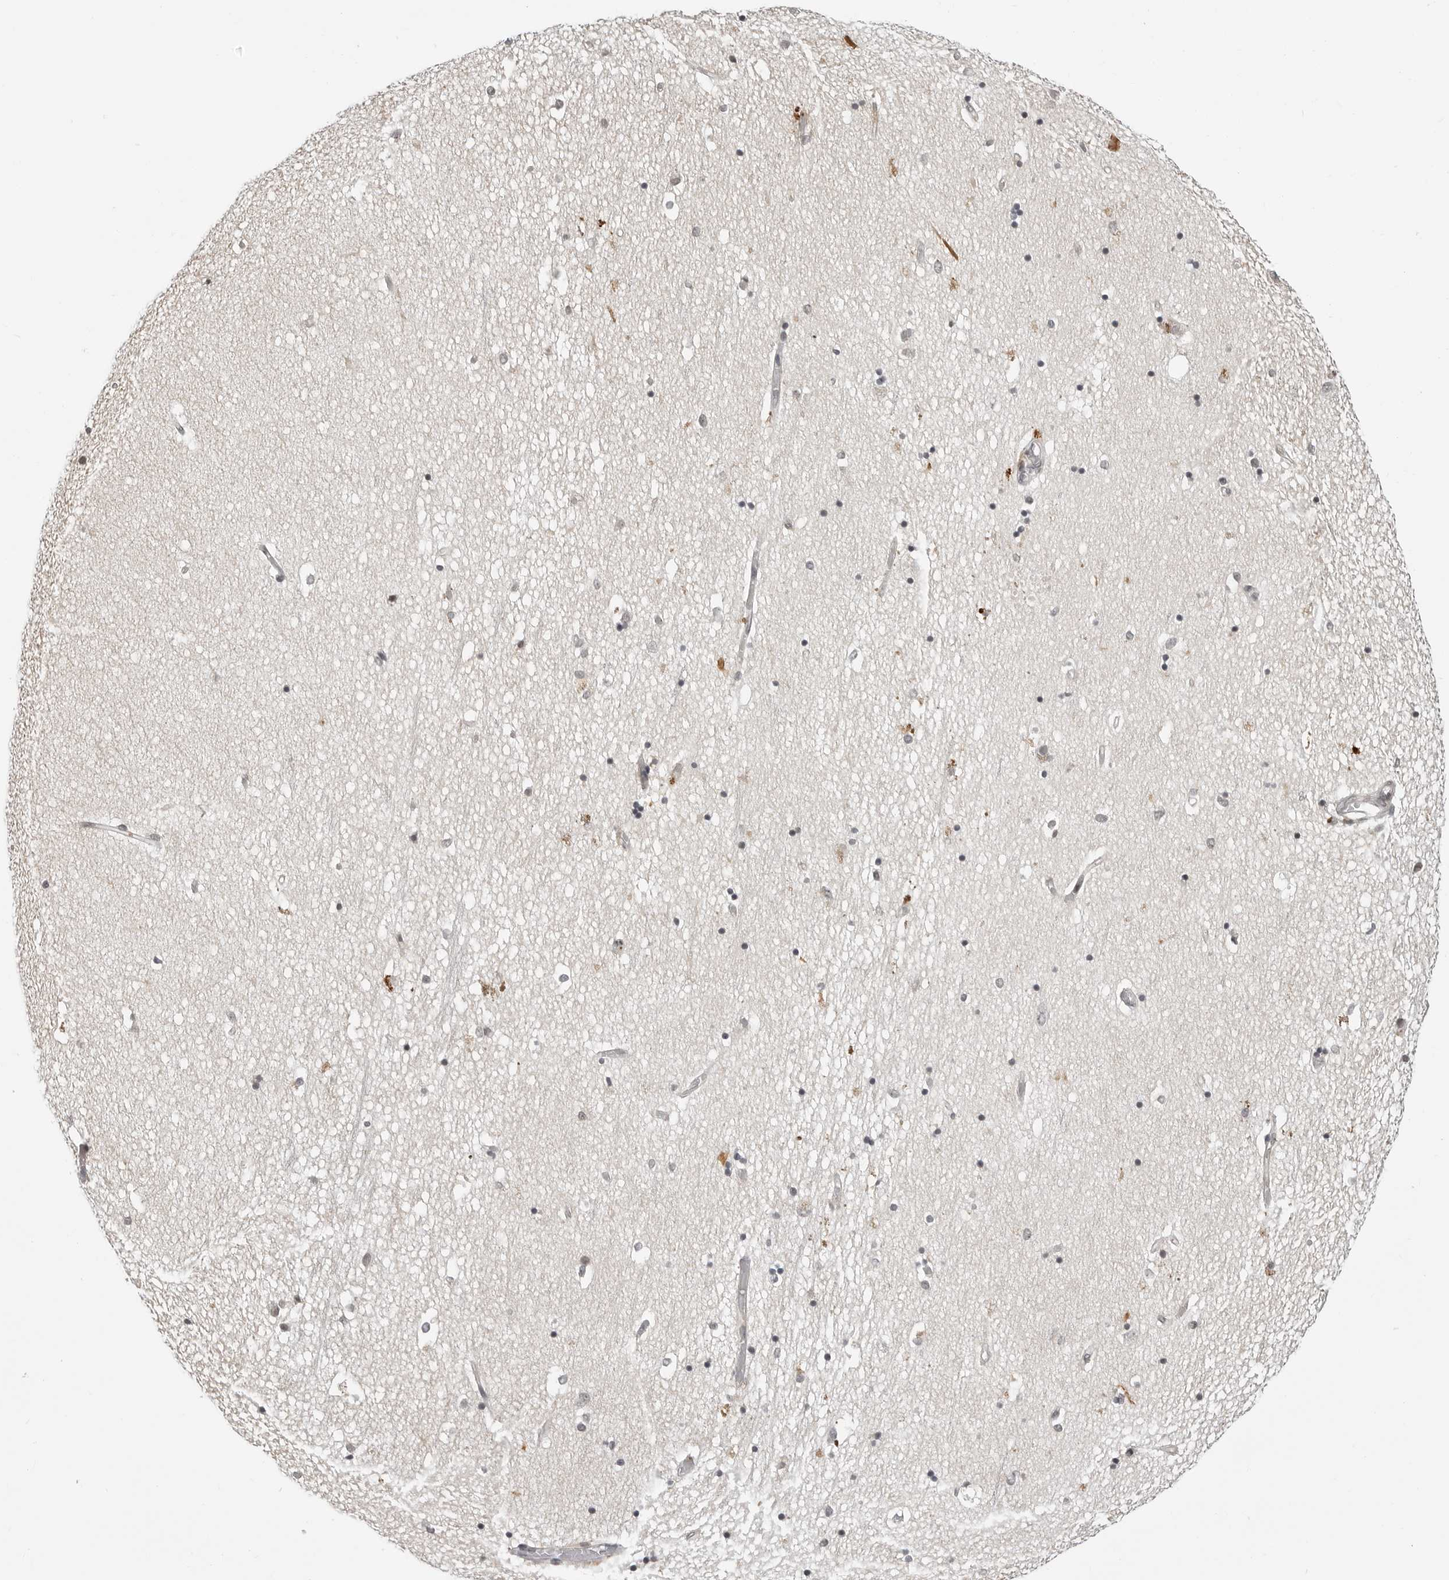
{"staining": {"intensity": "weak", "quantity": "<25%", "location": "cytoplasmic/membranous,nuclear"}, "tissue": "hippocampus", "cell_type": "Glial cells", "image_type": "normal", "snomed": [{"axis": "morphology", "description": "Normal tissue, NOS"}, {"axis": "topography", "description": "Hippocampus"}], "caption": "Immunohistochemistry histopathology image of unremarkable human hippocampus stained for a protein (brown), which demonstrates no staining in glial cells.", "gene": "C8orf33", "patient": {"sex": "male", "age": 45}}